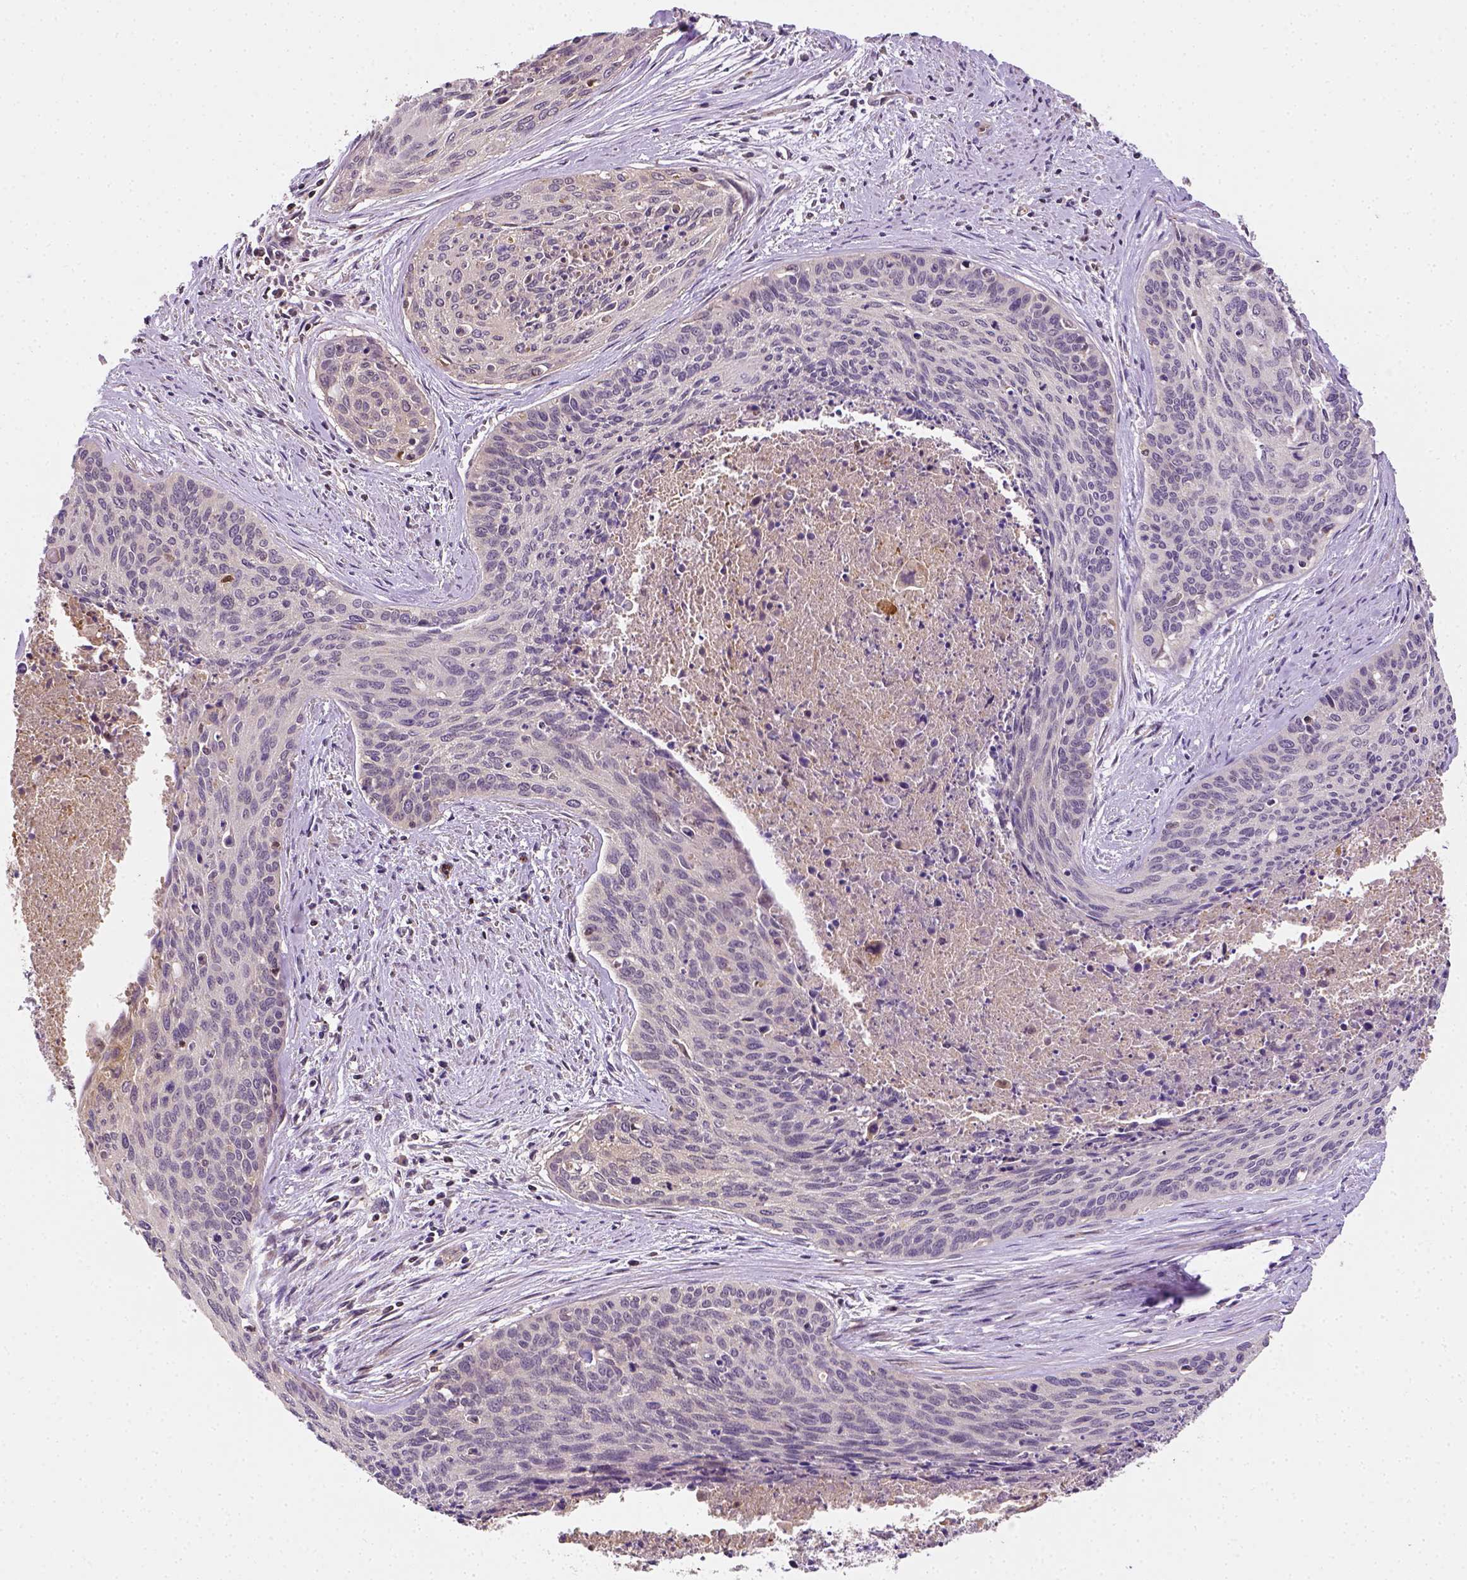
{"staining": {"intensity": "negative", "quantity": "none", "location": "none"}, "tissue": "cervical cancer", "cell_type": "Tumor cells", "image_type": "cancer", "snomed": [{"axis": "morphology", "description": "Squamous cell carcinoma, NOS"}, {"axis": "topography", "description": "Cervix"}], "caption": "Immunohistochemical staining of cervical squamous cell carcinoma shows no significant staining in tumor cells.", "gene": "MATK", "patient": {"sex": "female", "age": 55}}